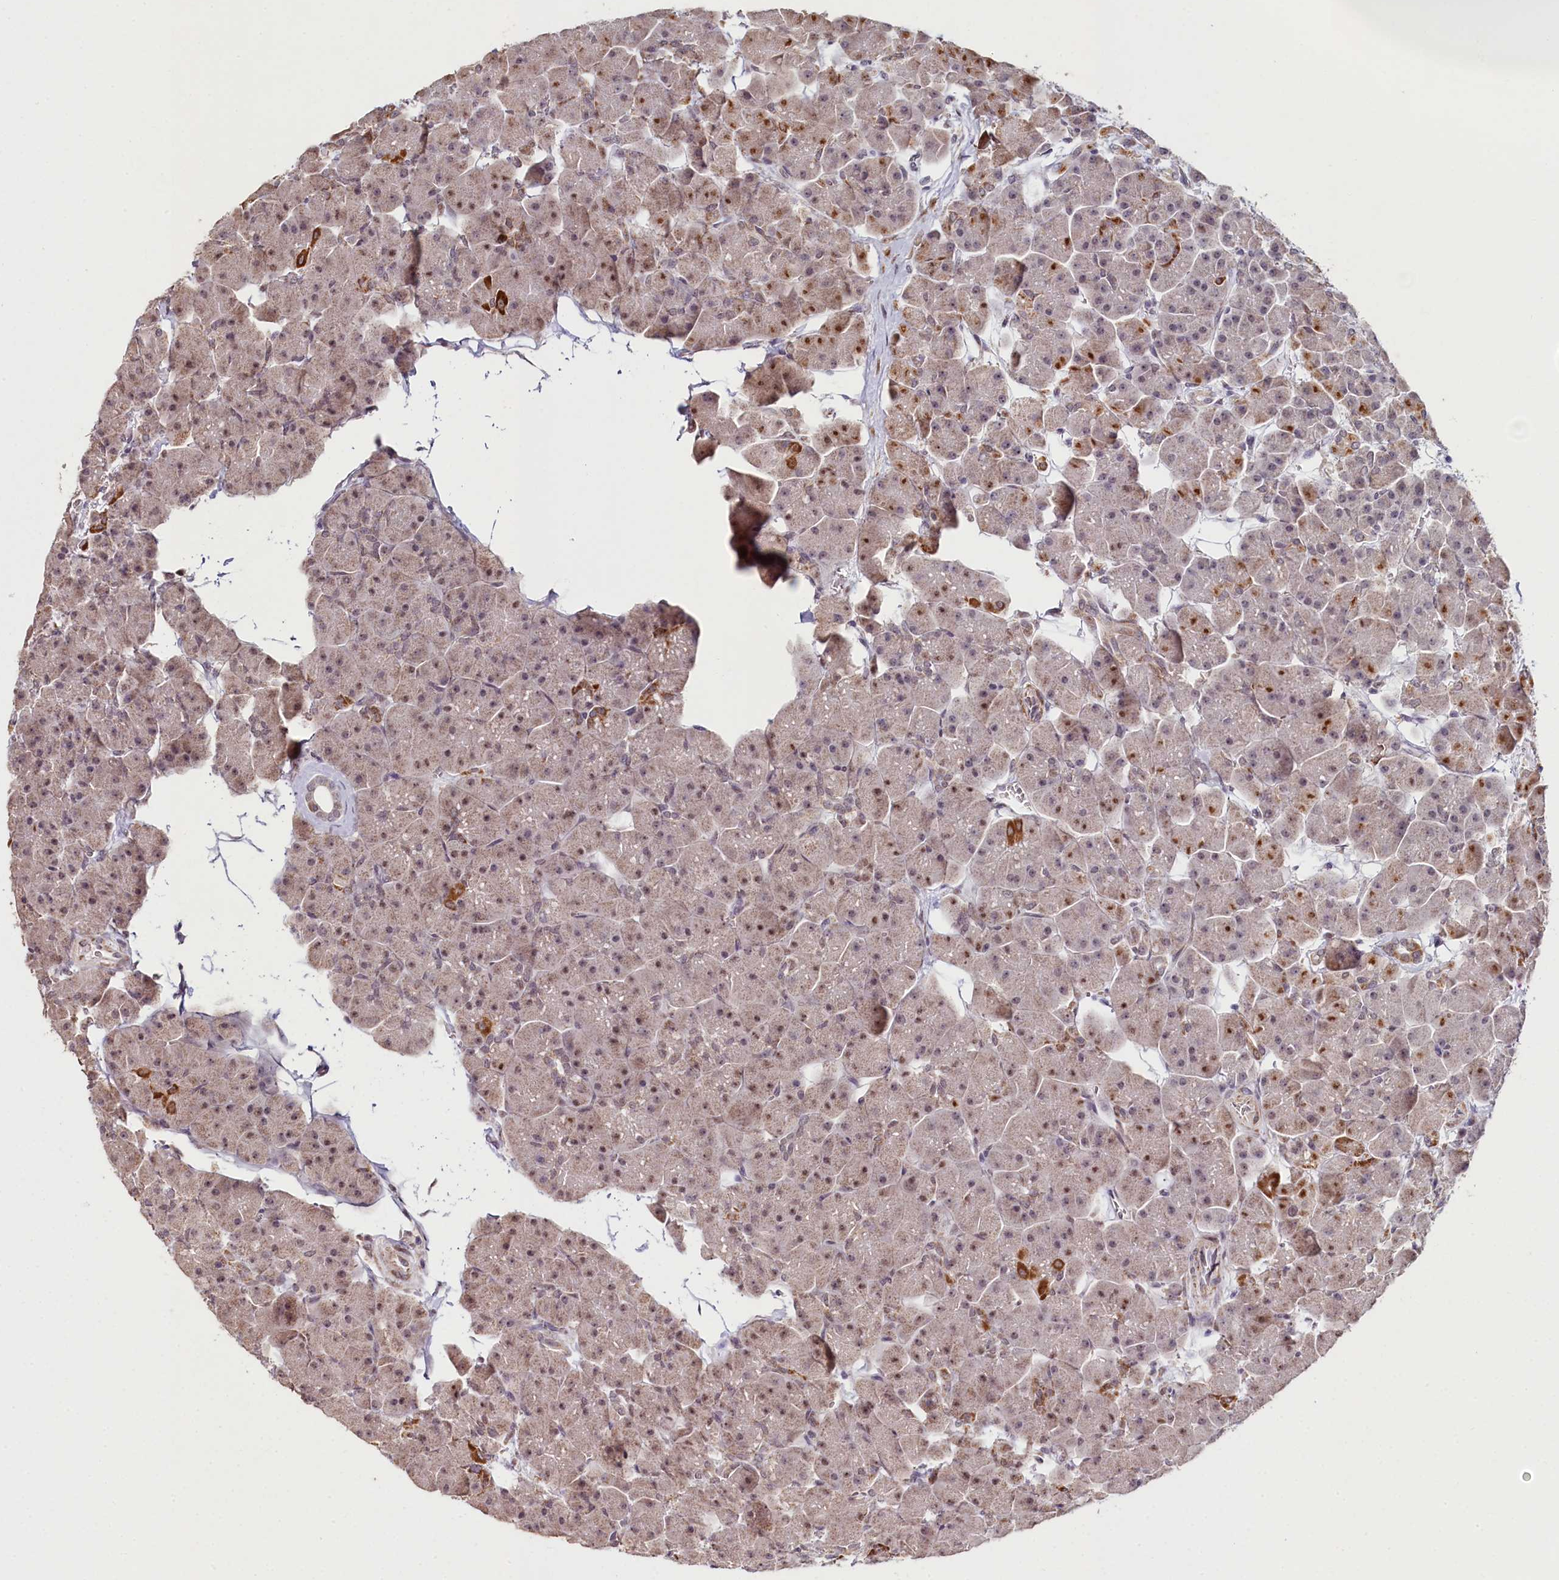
{"staining": {"intensity": "moderate", "quantity": "<25%", "location": "cytoplasmic/membranous,nuclear"}, "tissue": "pancreas", "cell_type": "Exocrine glandular cells", "image_type": "normal", "snomed": [{"axis": "morphology", "description": "Normal tissue, NOS"}, {"axis": "topography", "description": "Pancreas"}], "caption": "Normal pancreas was stained to show a protein in brown. There is low levels of moderate cytoplasmic/membranous,nuclear positivity in approximately <25% of exocrine glandular cells. (DAB = brown stain, brightfield microscopy at high magnification).", "gene": "PDE6D", "patient": {"sex": "male", "age": 66}}